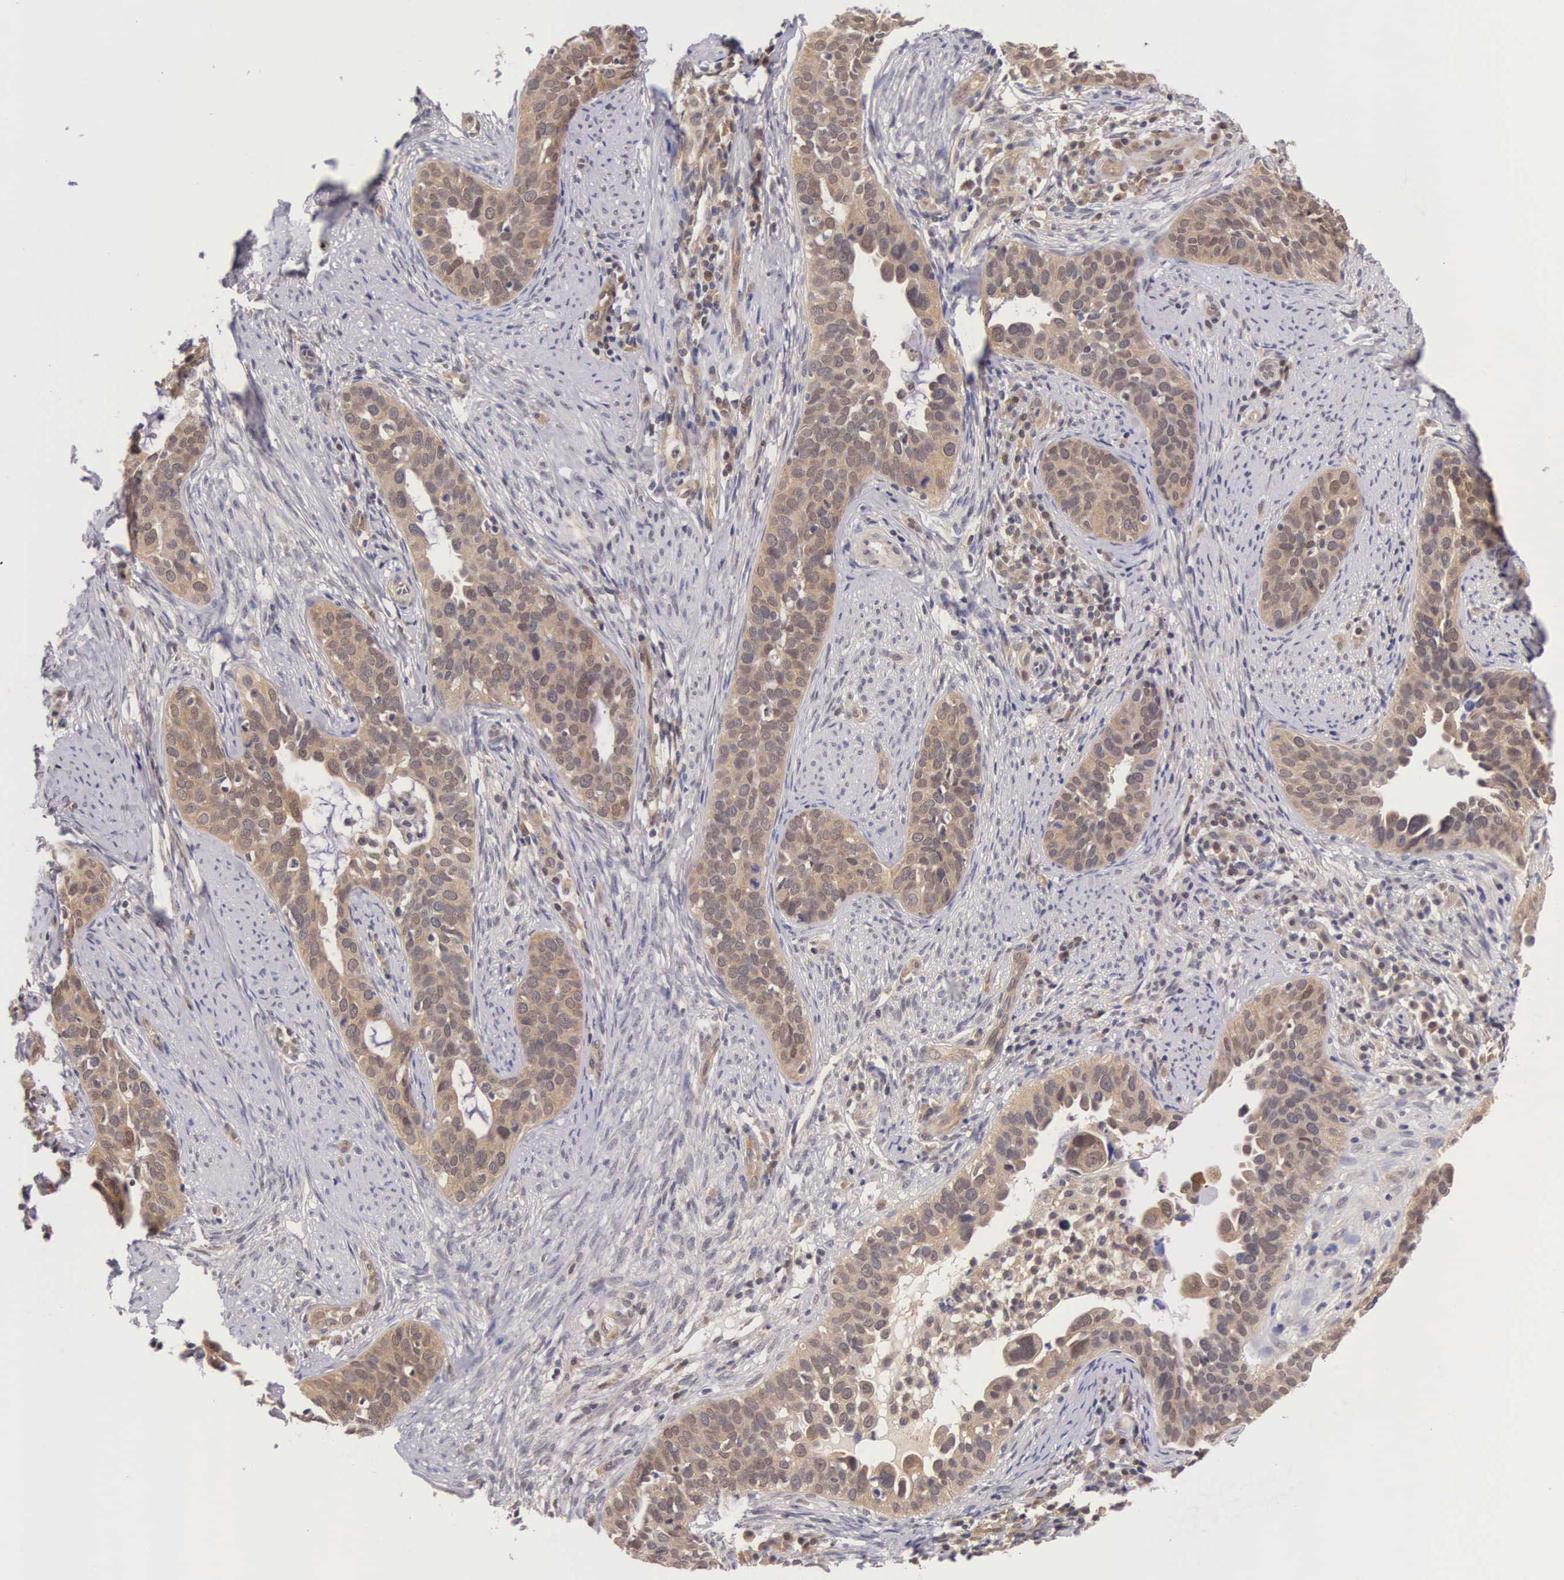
{"staining": {"intensity": "moderate", "quantity": ">75%", "location": "cytoplasmic/membranous"}, "tissue": "cervical cancer", "cell_type": "Tumor cells", "image_type": "cancer", "snomed": [{"axis": "morphology", "description": "Squamous cell carcinoma, NOS"}, {"axis": "topography", "description": "Cervix"}], "caption": "Brown immunohistochemical staining in human cervical squamous cell carcinoma demonstrates moderate cytoplasmic/membranous staining in about >75% of tumor cells.", "gene": "IGBP1", "patient": {"sex": "female", "age": 31}}